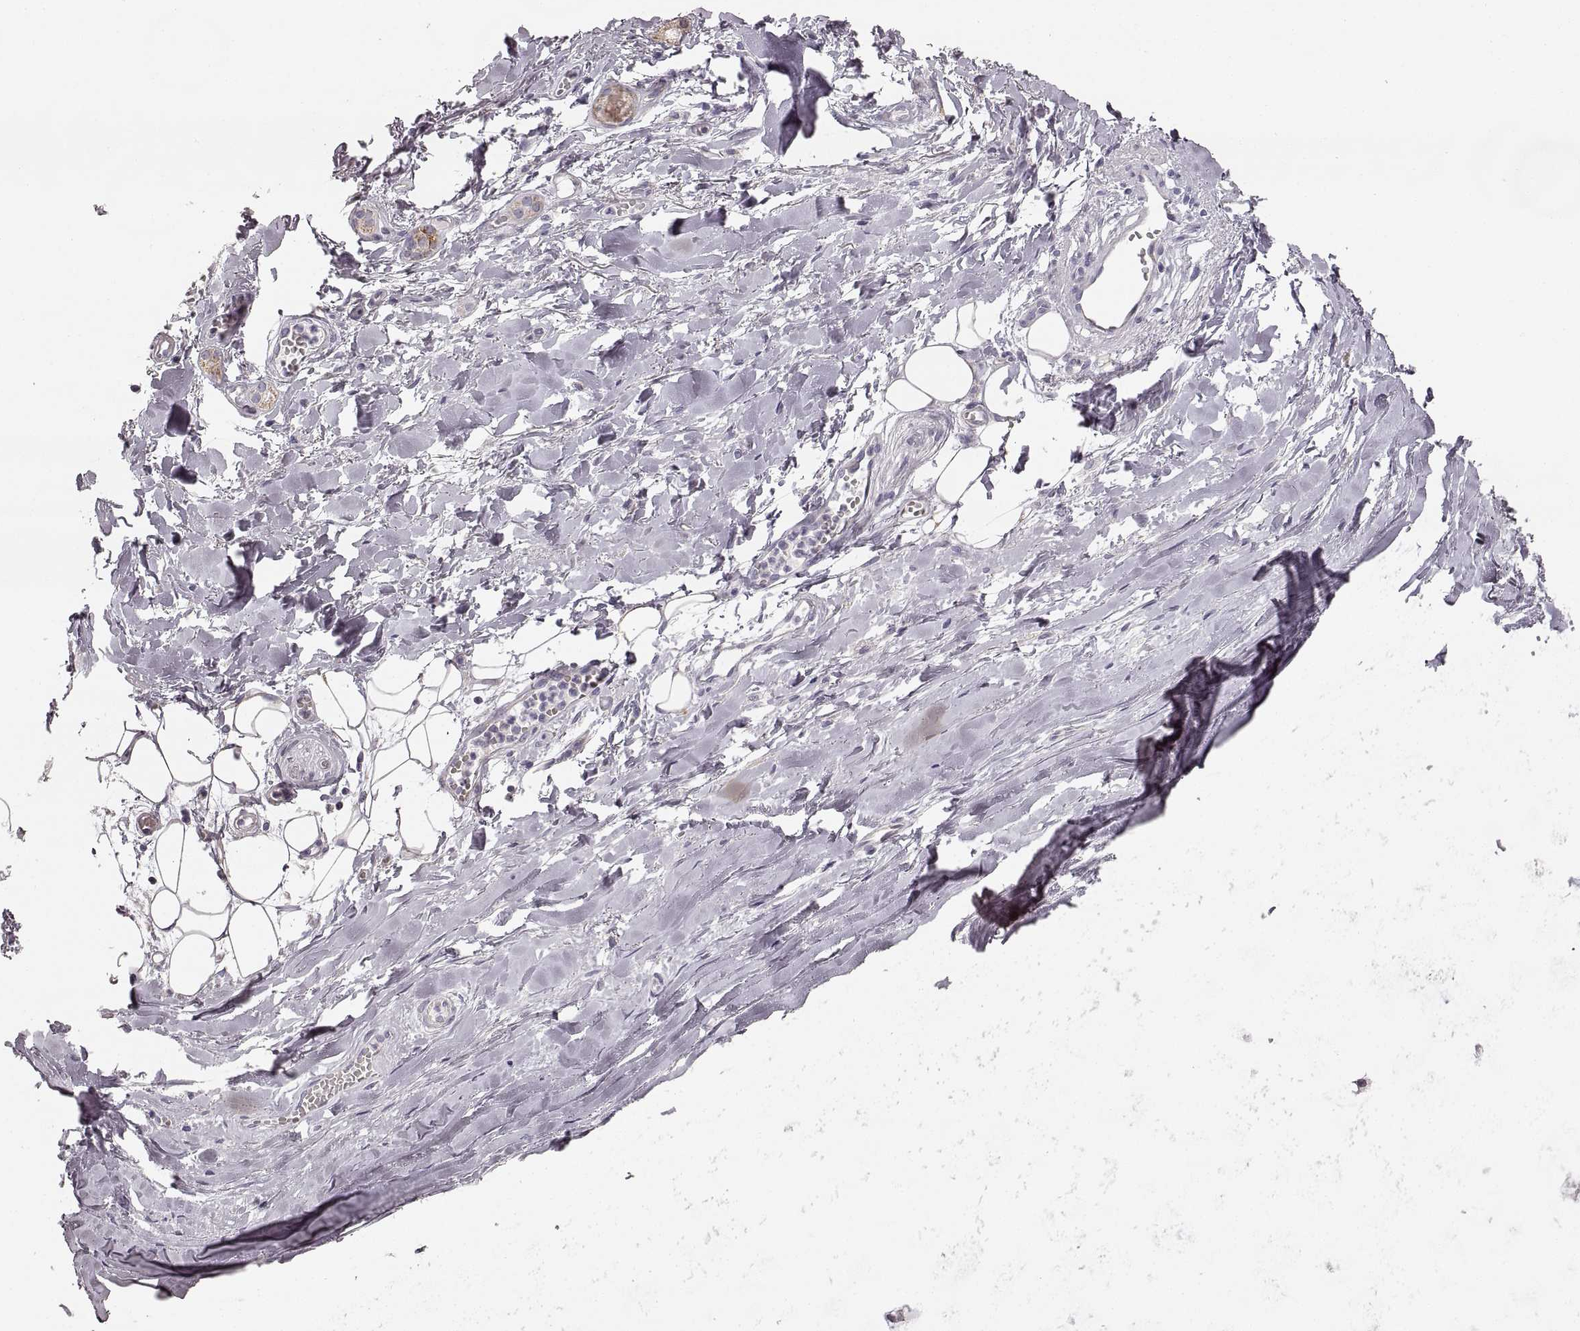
{"staining": {"intensity": "negative", "quantity": "none", "location": "none"}, "tissue": "adipose tissue", "cell_type": "Adipocytes", "image_type": "normal", "snomed": [{"axis": "morphology", "description": "Normal tissue, NOS"}, {"axis": "topography", "description": "Cartilage tissue"}, {"axis": "topography", "description": "Nasopharynx"}, {"axis": "topography", "description": "Thyroid gland"}], "caption": "IHC histopathology image of normal adipose tissue: adipose tissue stained with DAB (3,3'-diaminobenzidine) reveals no significant protein positivity in adipocytes. The staining was performed using DAB (3,3'-diaminobenzidine) to visualize the protein expression in brown, while the nuclei were stained in blue with hematoxylin (Magnification: 20x).", "gene": "RDH13", "patient": {"sex": "male", "age": 63}}